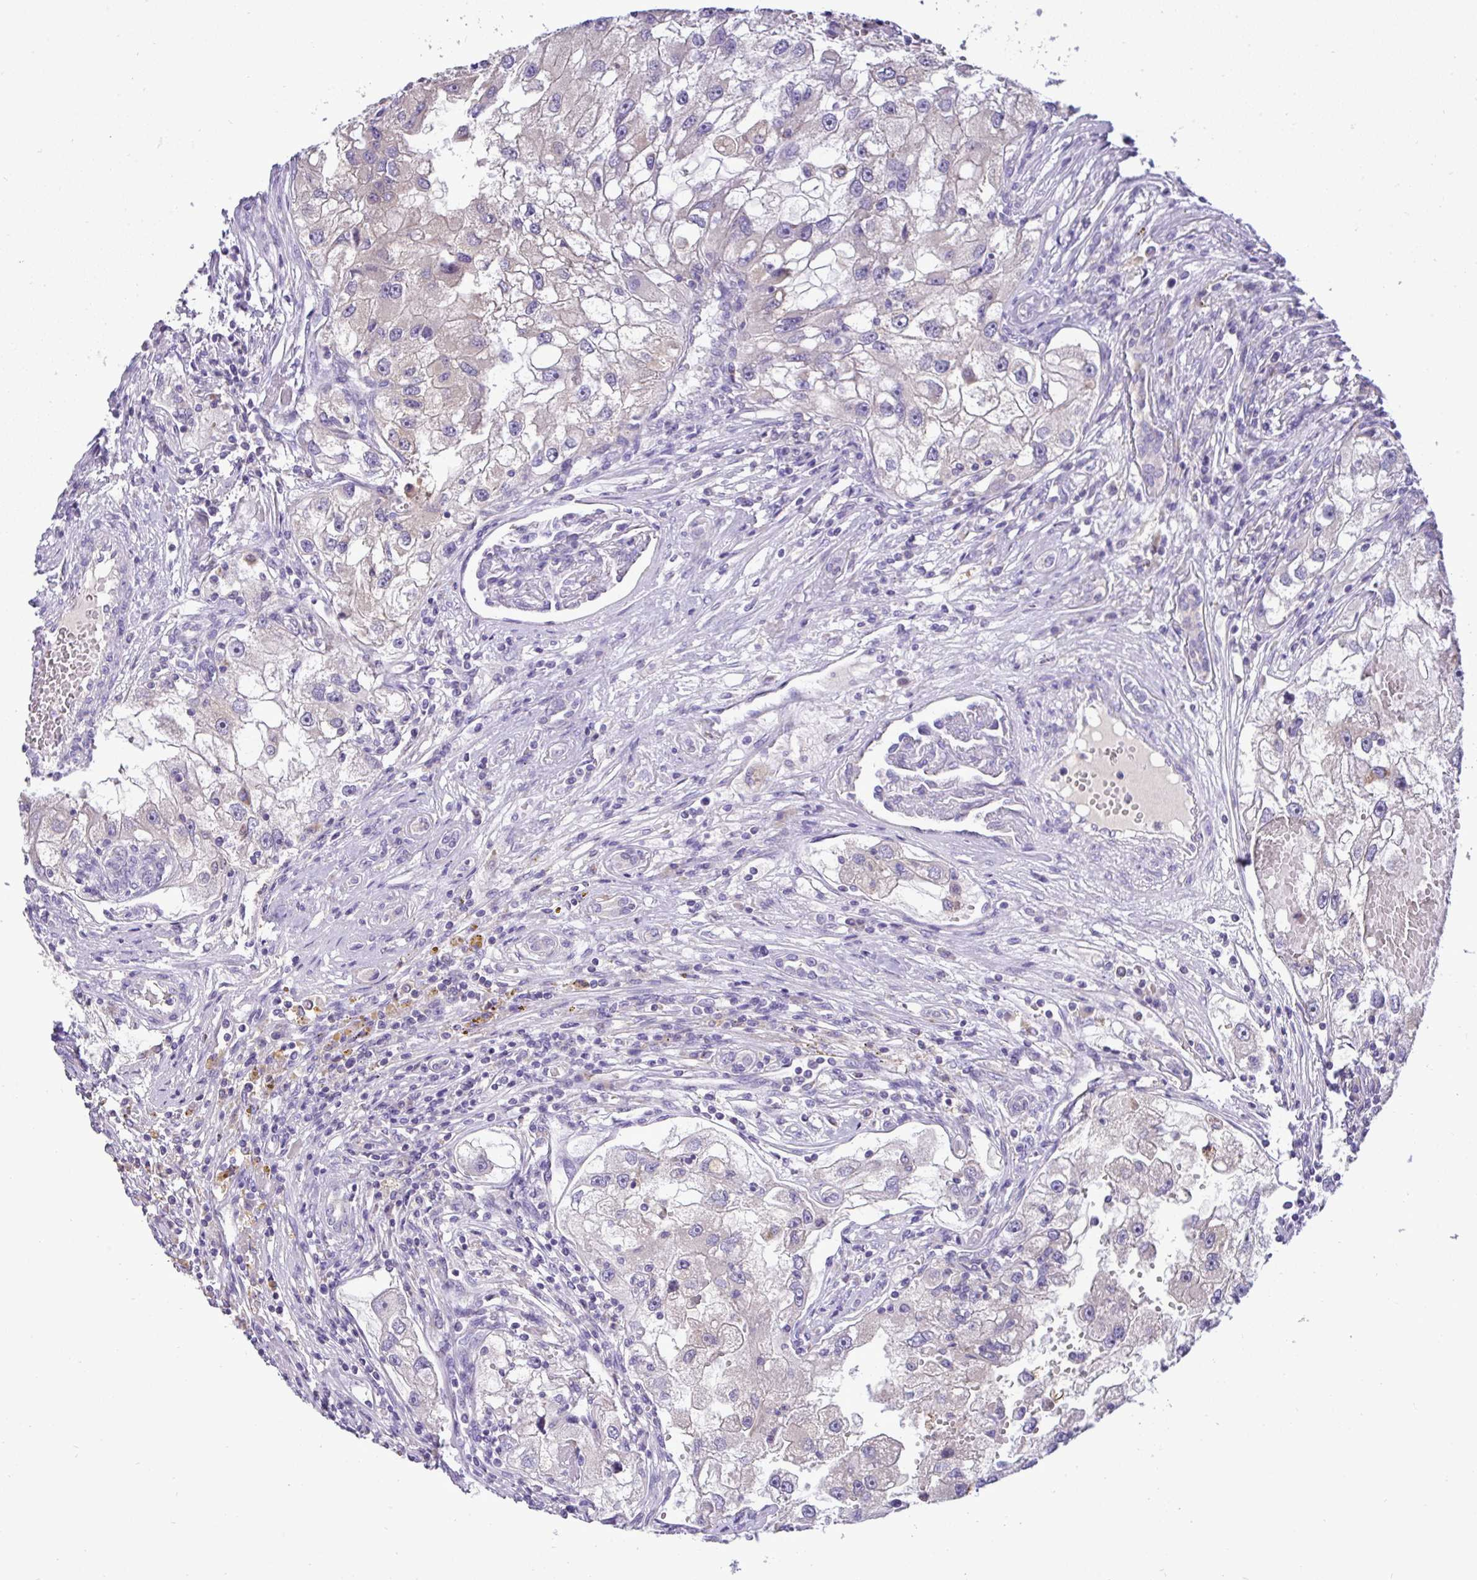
{"staining": {"intensity": "negative", "quantity": "none", "location": "none"}, "tissue": "renal cancer", "cell_type": "Tumor cells", "image_type": "cancer", "snomed": [{"axis": "morphology", "description": "Adenocarcinoma, NOS"}, {"axis": "topography", "description": "Kidney"}], "caption": "Immunohistochemistry of human adenocarcinoma (renal) reveals no staining in tumor cells.", "gene": "ST8SIA2", "patient": {"sex": "male", "age": 63}}